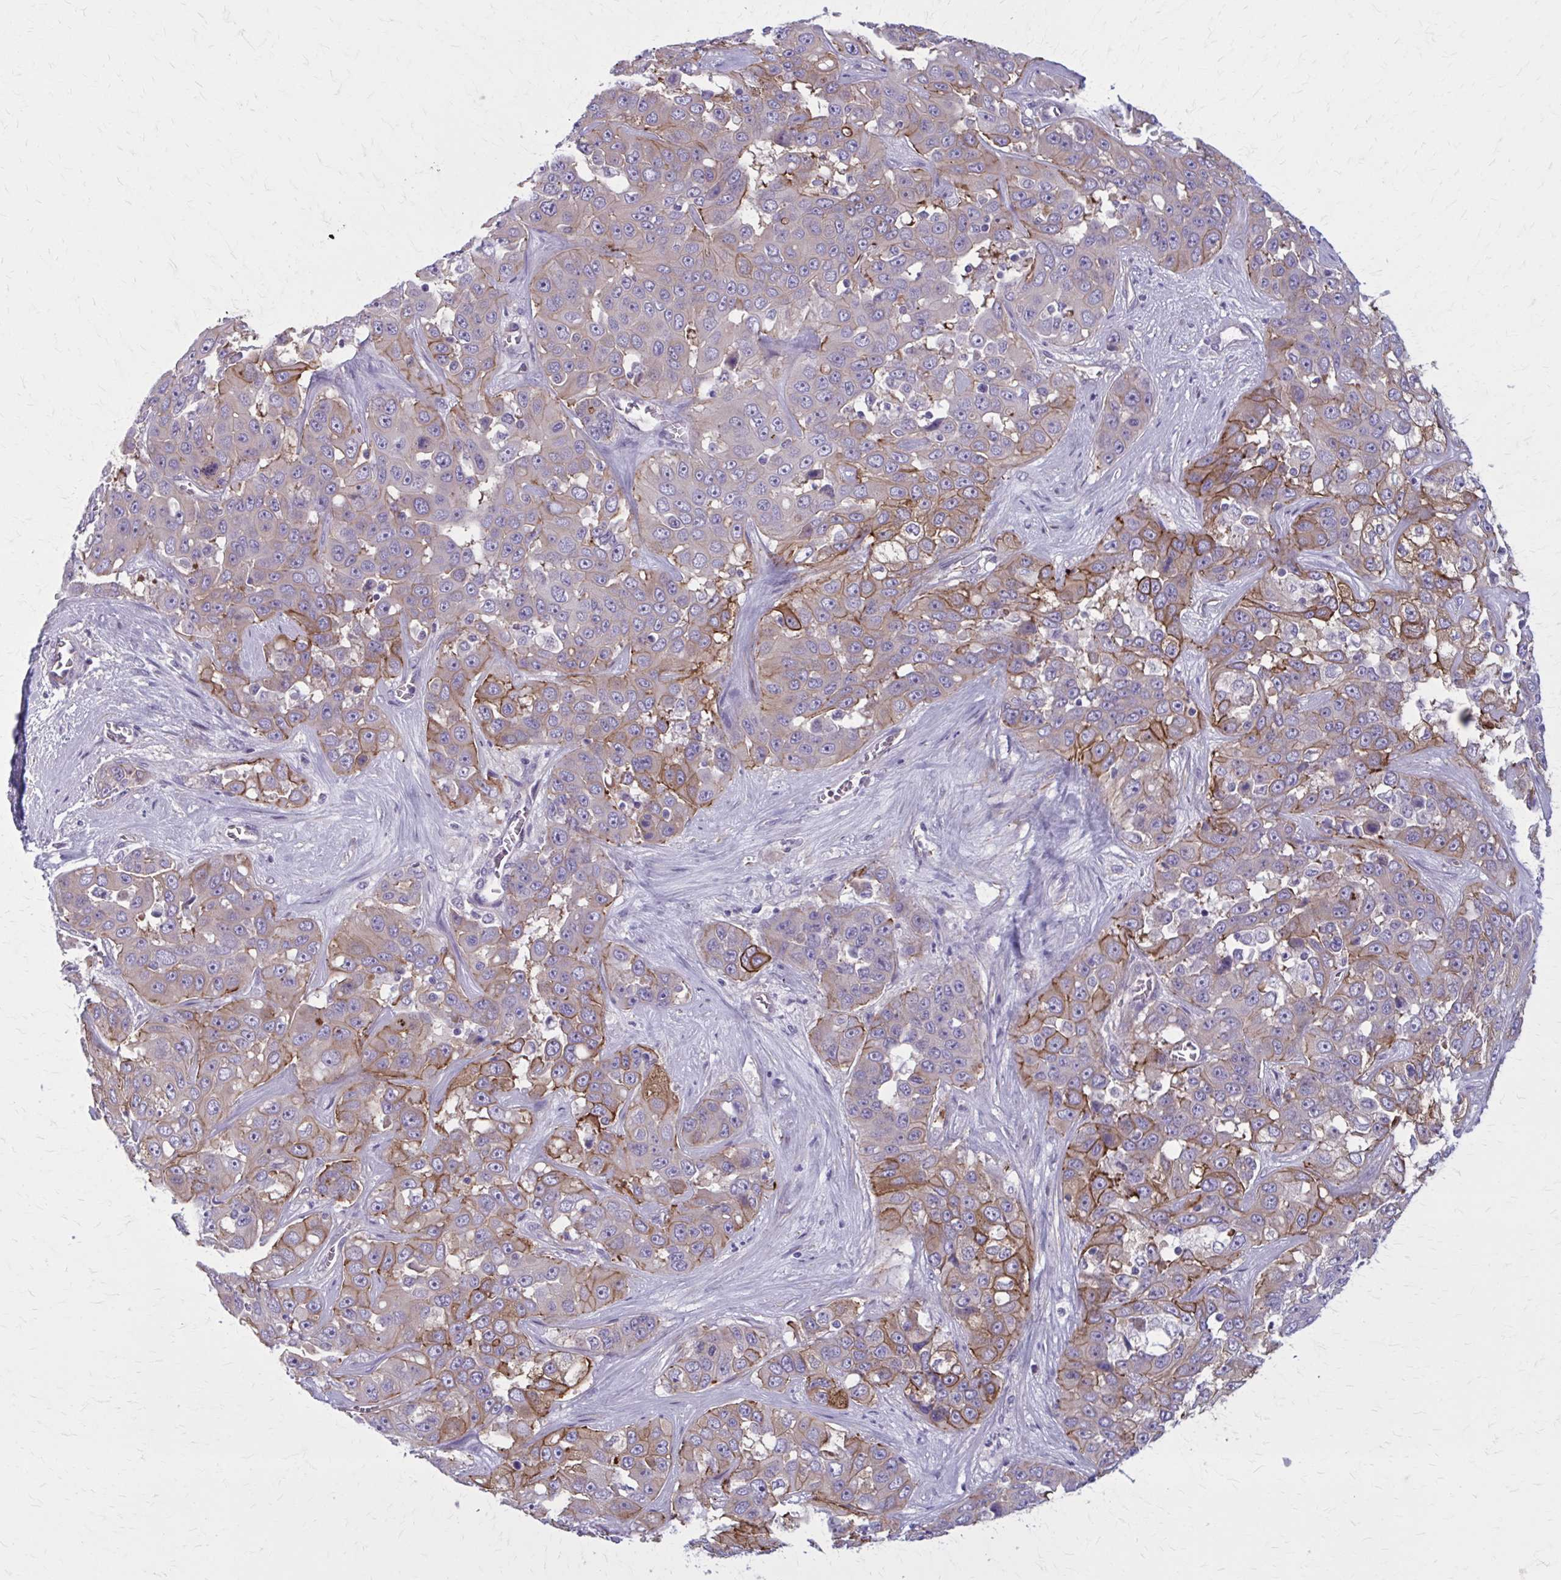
{"staining": {"intensity": "moderate", "quantity": "<25%", "location": "cytoplasmic/membranous"}, "tissue": "liver cancer", "cell_type": "Tumor cells", "image_type": "cancer", "snomed": [{"axis": "morphology", "description": "Cholangiocarcinoma"}, {"axis": "topography", "description": "Liver"}], "caption": "This photomicrograph shows IHC staining of human liver cholangiocarcinoma, with low moderate cytoplasmic/membranous expression in approximately <25% of tumor cells.", "gene": "ZDHHC7", "patient": {"sex": "female", "age": 52}}